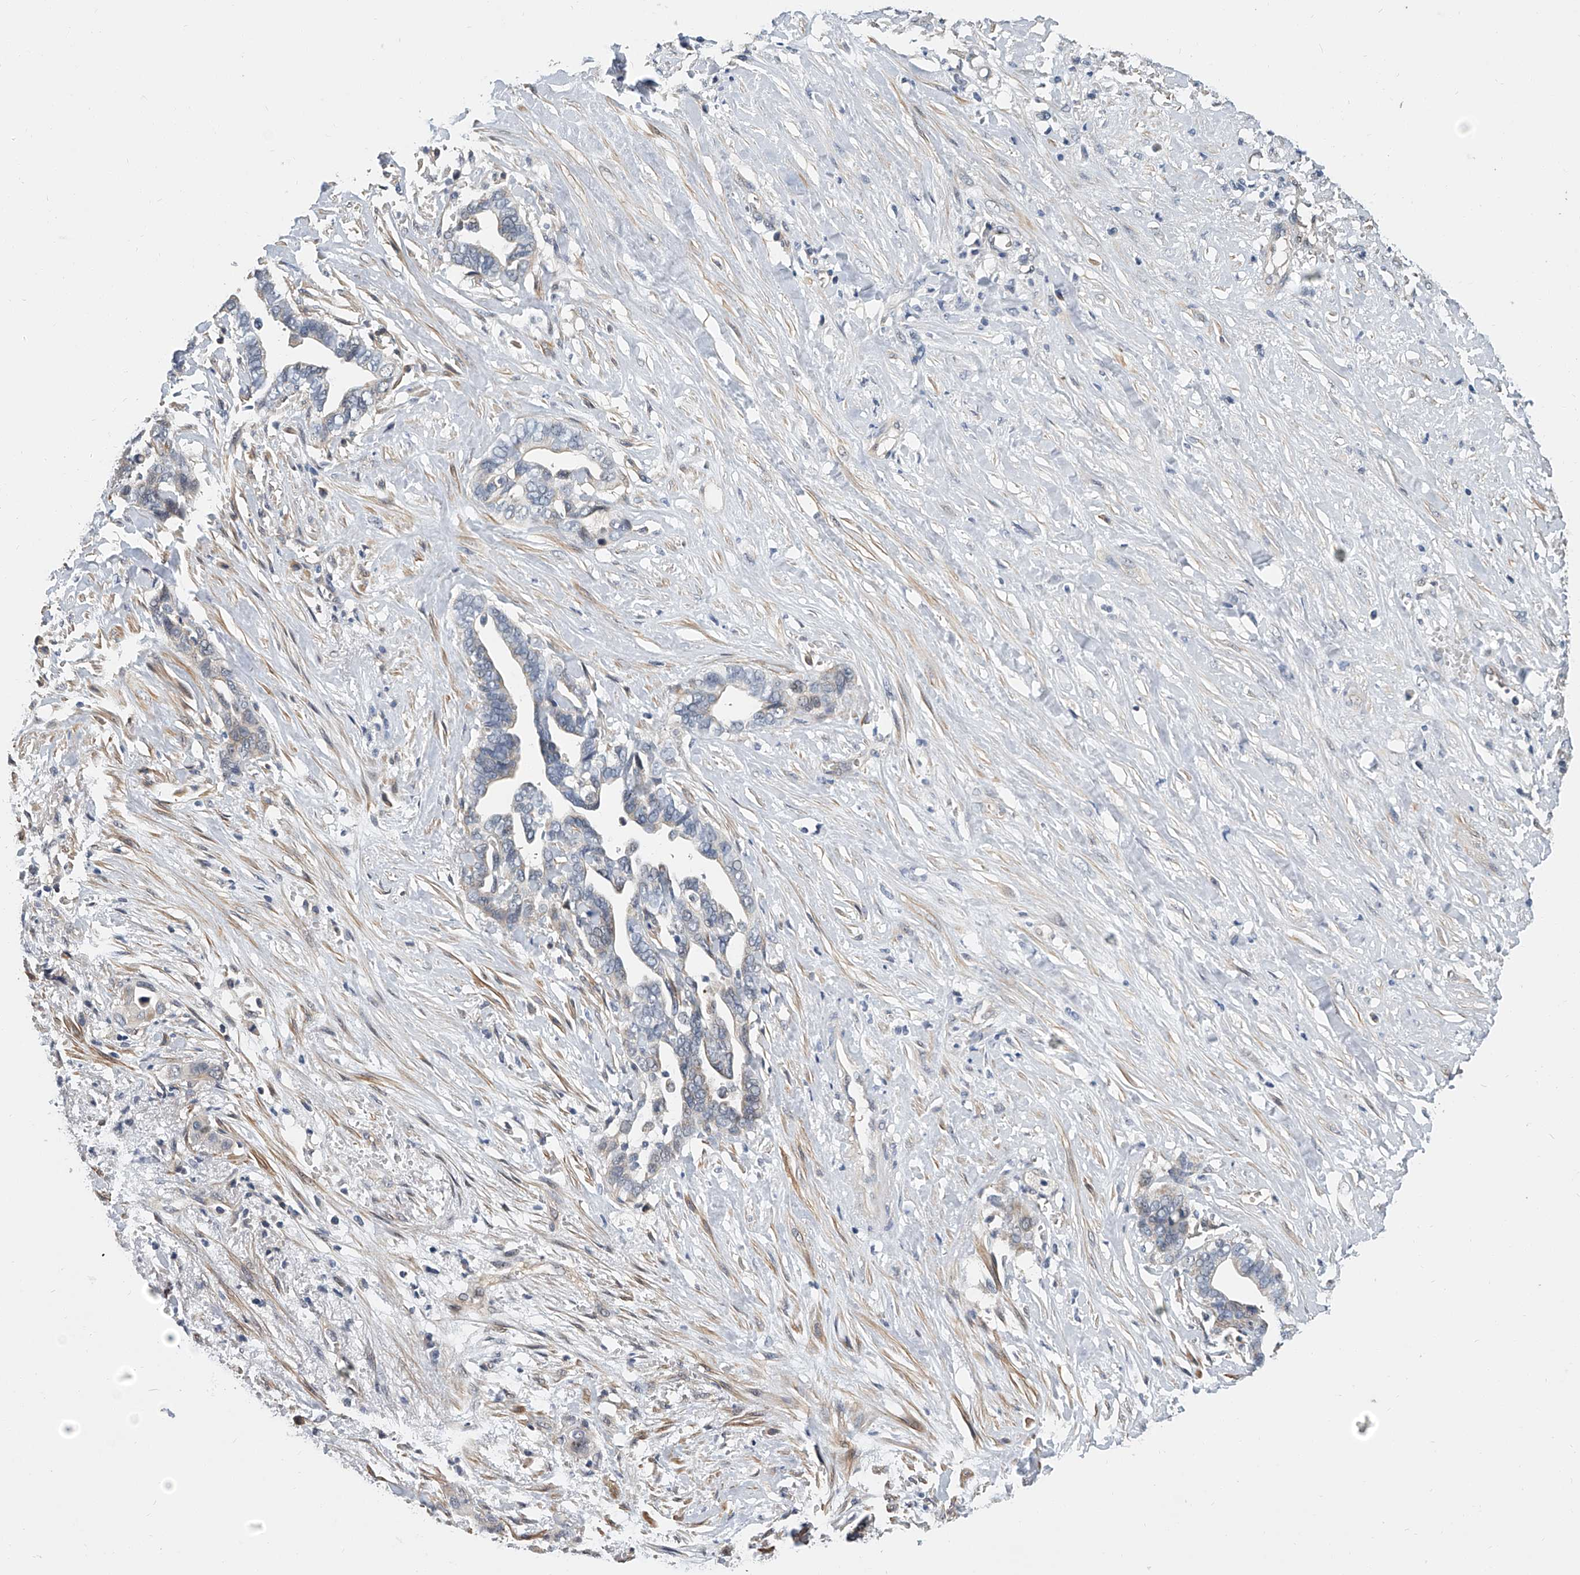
{"staining": {"intensity": "negative", "quantity": "none", "location": "none"}, "tissue": "liver cancer", "cell_type": "Tumor cells", "image_type": "cancer", "snomed": [{"axis": "morphology", "description": "Cholangiocarcinoma"}, {"axis": "topography", "description": "Liver"}], "caption": "The micrograph displays no significant positivity in tumor cells of liver cancer (cholangiocarcinoma).", "gene": "CD200", "patient": {"sex": "female", "age": 79}}